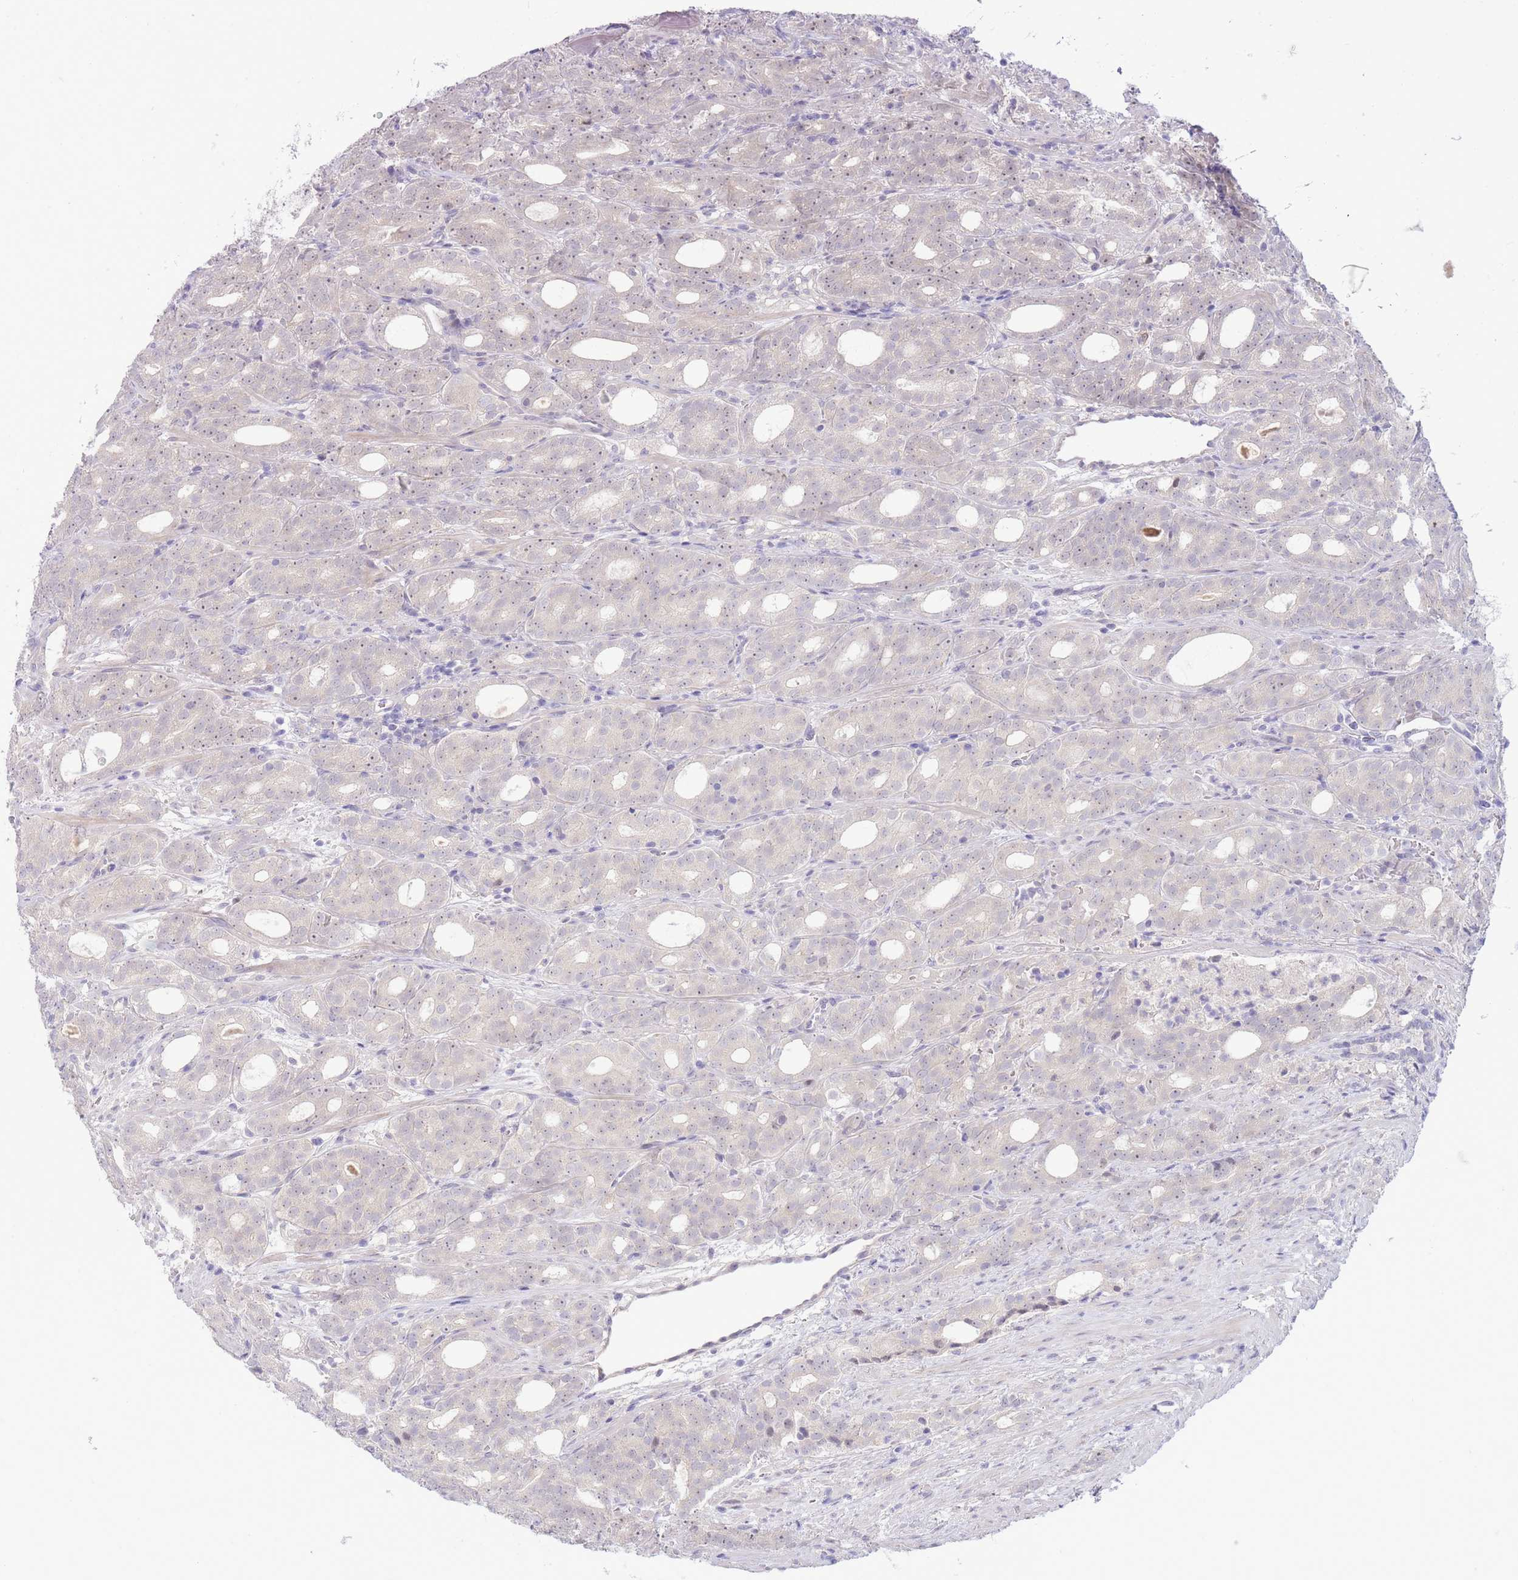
{"staining": {"intensity": "weak", "quantity": "25%-75%", "location": "nuclear"}, "tissue": "prostate cancer", "cell_type": "Tumor cells", "image_type": "cancer", "snomed": [{"axis": "morphology", "description": "Adenocarcinoma, High grade"}, {"axis": "topography", "description": "Prostate"}], "caption": "Protein expression analysis of human adenocarcinoma (high-grade) (prostate) reveals weak nuclear expression in about 25%-75% of tumor cells.", "gene": "FBXO46", "patient": {"sex": "male", "age": 64}}